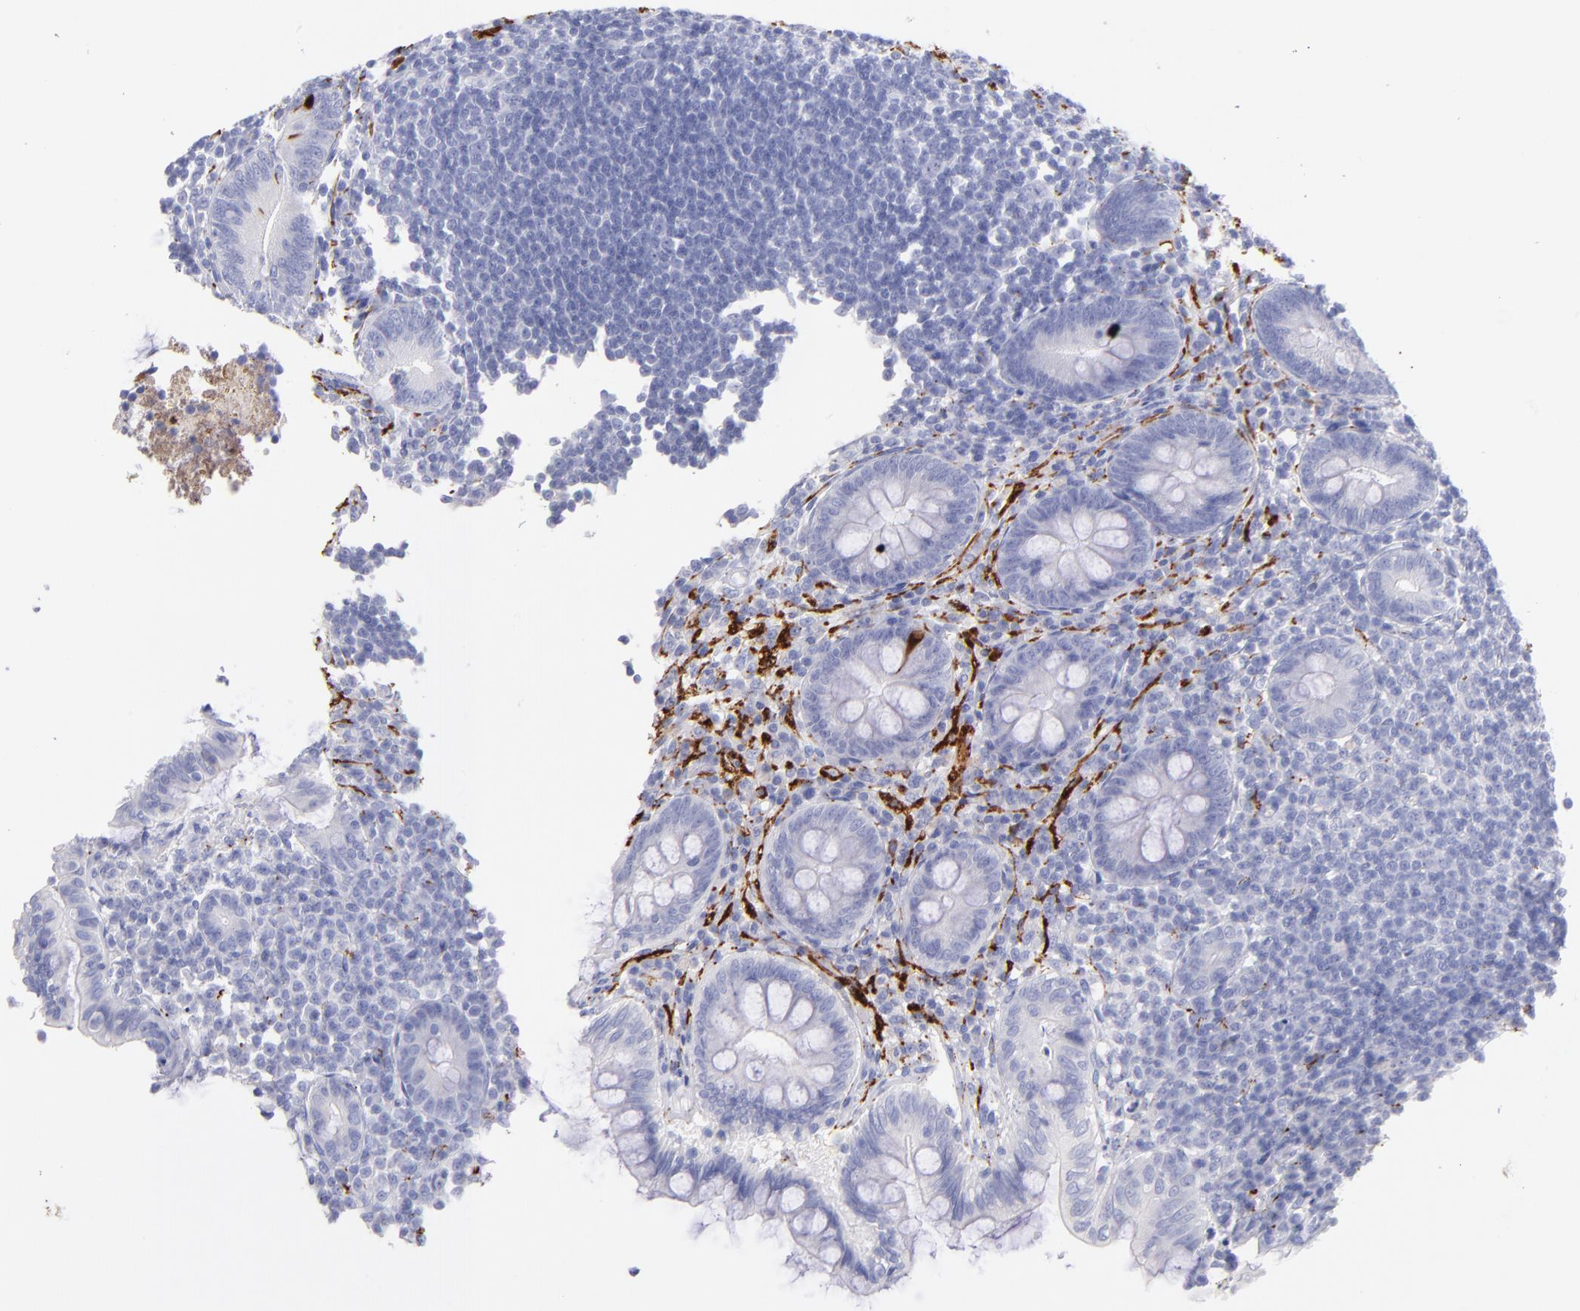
{"staining": {"intensity": "negative", "quantity": "none", "location": "none"}, "tissue": "appendix", "cell_type": "Glandular cells", "image_type": "normal", "snomed": [{"axis": "morphology", "description": "Normal tissue, NOS"}, {"axis": "topography", "description": "Appendix"}], "caption": "Immunohistochemistry (IHC) of benign appendix demonstrates no expression in glandular cells. The staining is performed using DAB (3,3'-diaminobenzidine) brown chromogen with nuclei counter-stained in using hematoxylin.", "gene": "SCGN", "patient": {"sex": "female", "age": 66}}